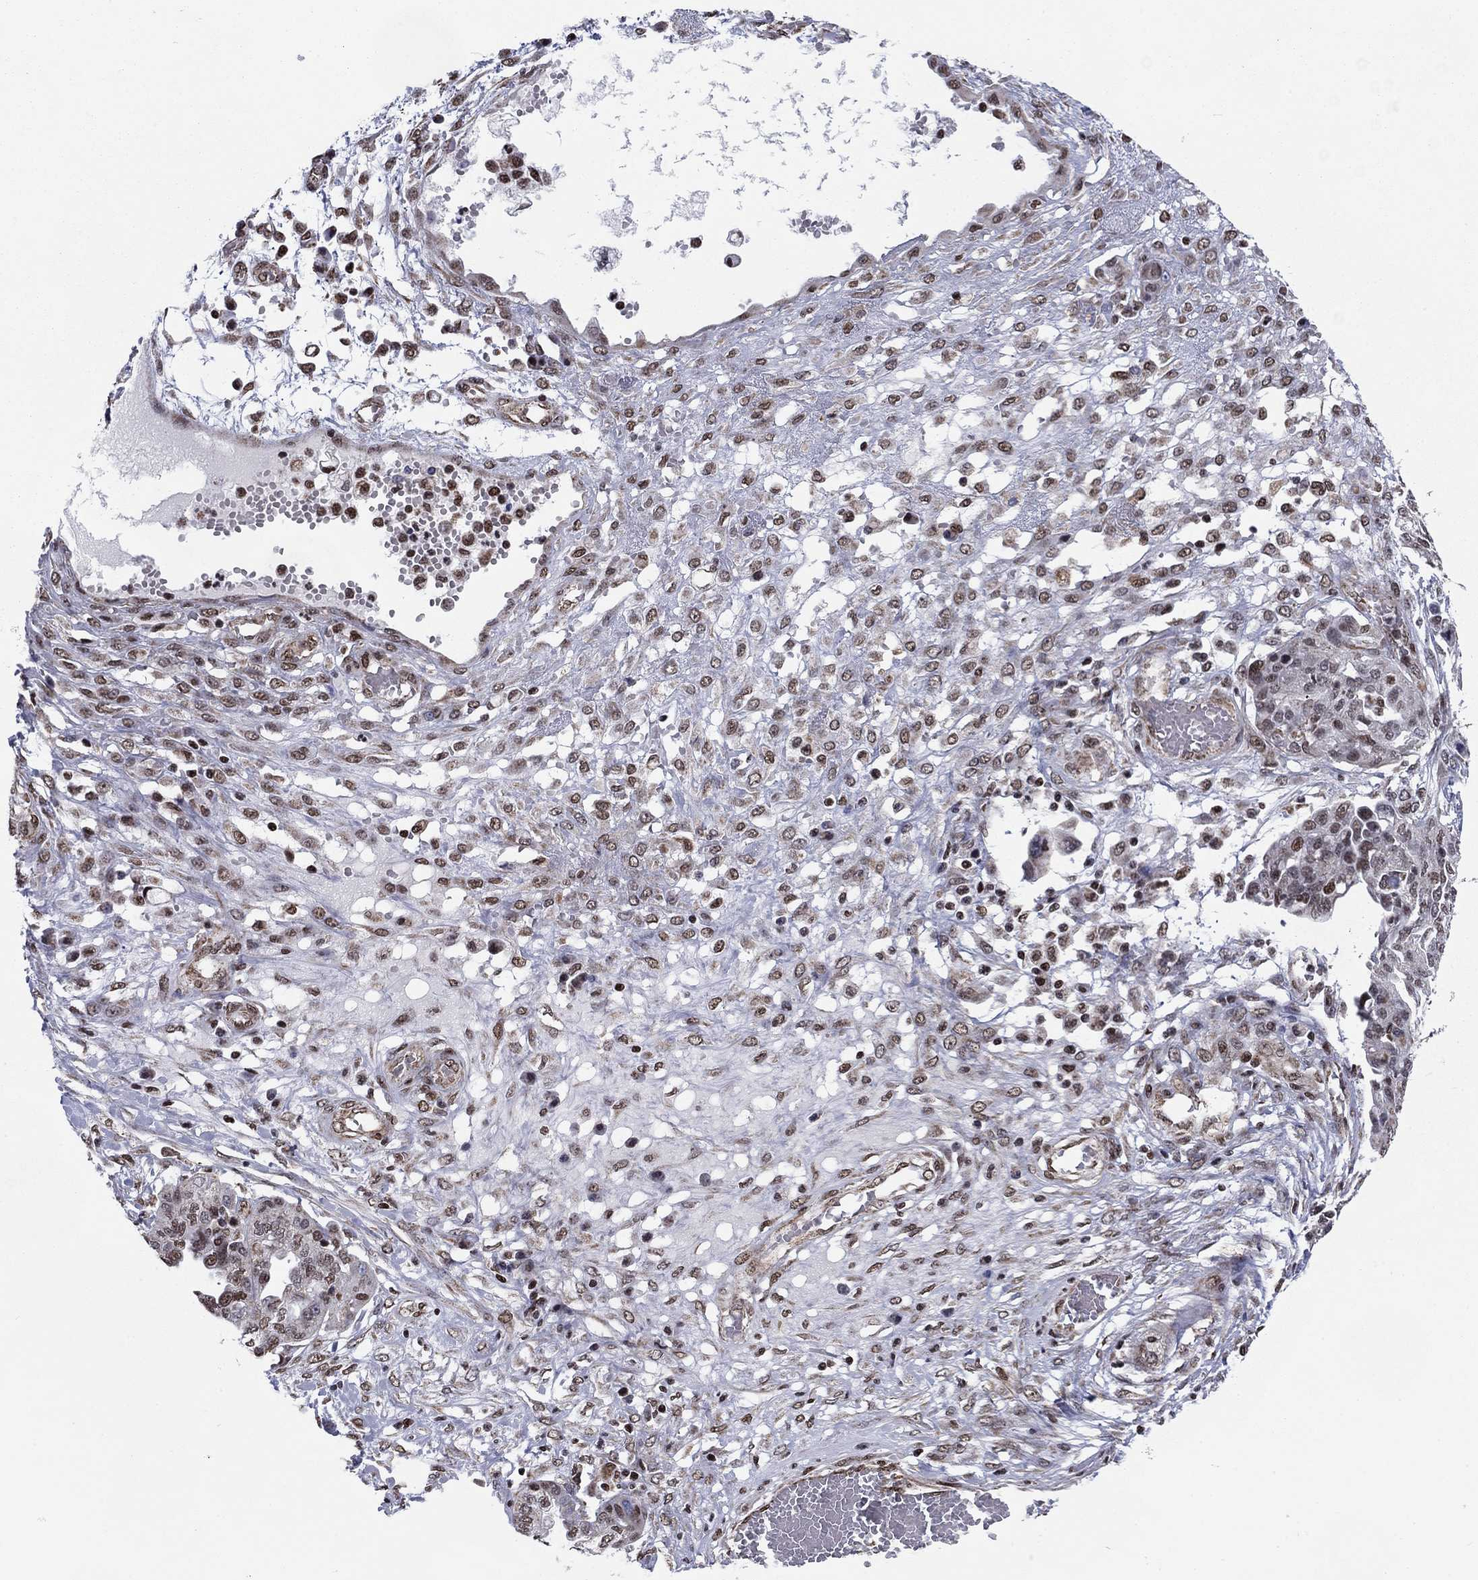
{"staining": {"intensity": "moderate", "quantity": "25%-75%", "location": "nuclear"}, "tissue": "ovarian cancer", "cell_type": "Tumor cells", "image_type": "cancer", "snomed": [{"axis": "morphology", "description": "Cystadenocarcinoma, serous, NOS"}, {"axis": "topography", "description": "Ovary"}], "caption": "Immunohistochemistry (IHC) micrograph of ovarian cancer stained for a protein (brown), which exhibits medium levels of moderate nuclear expression in about 25%-75% of tumor cells.", "gene": "N4BP2", "patient": {"sex": "female", "age": 67}}